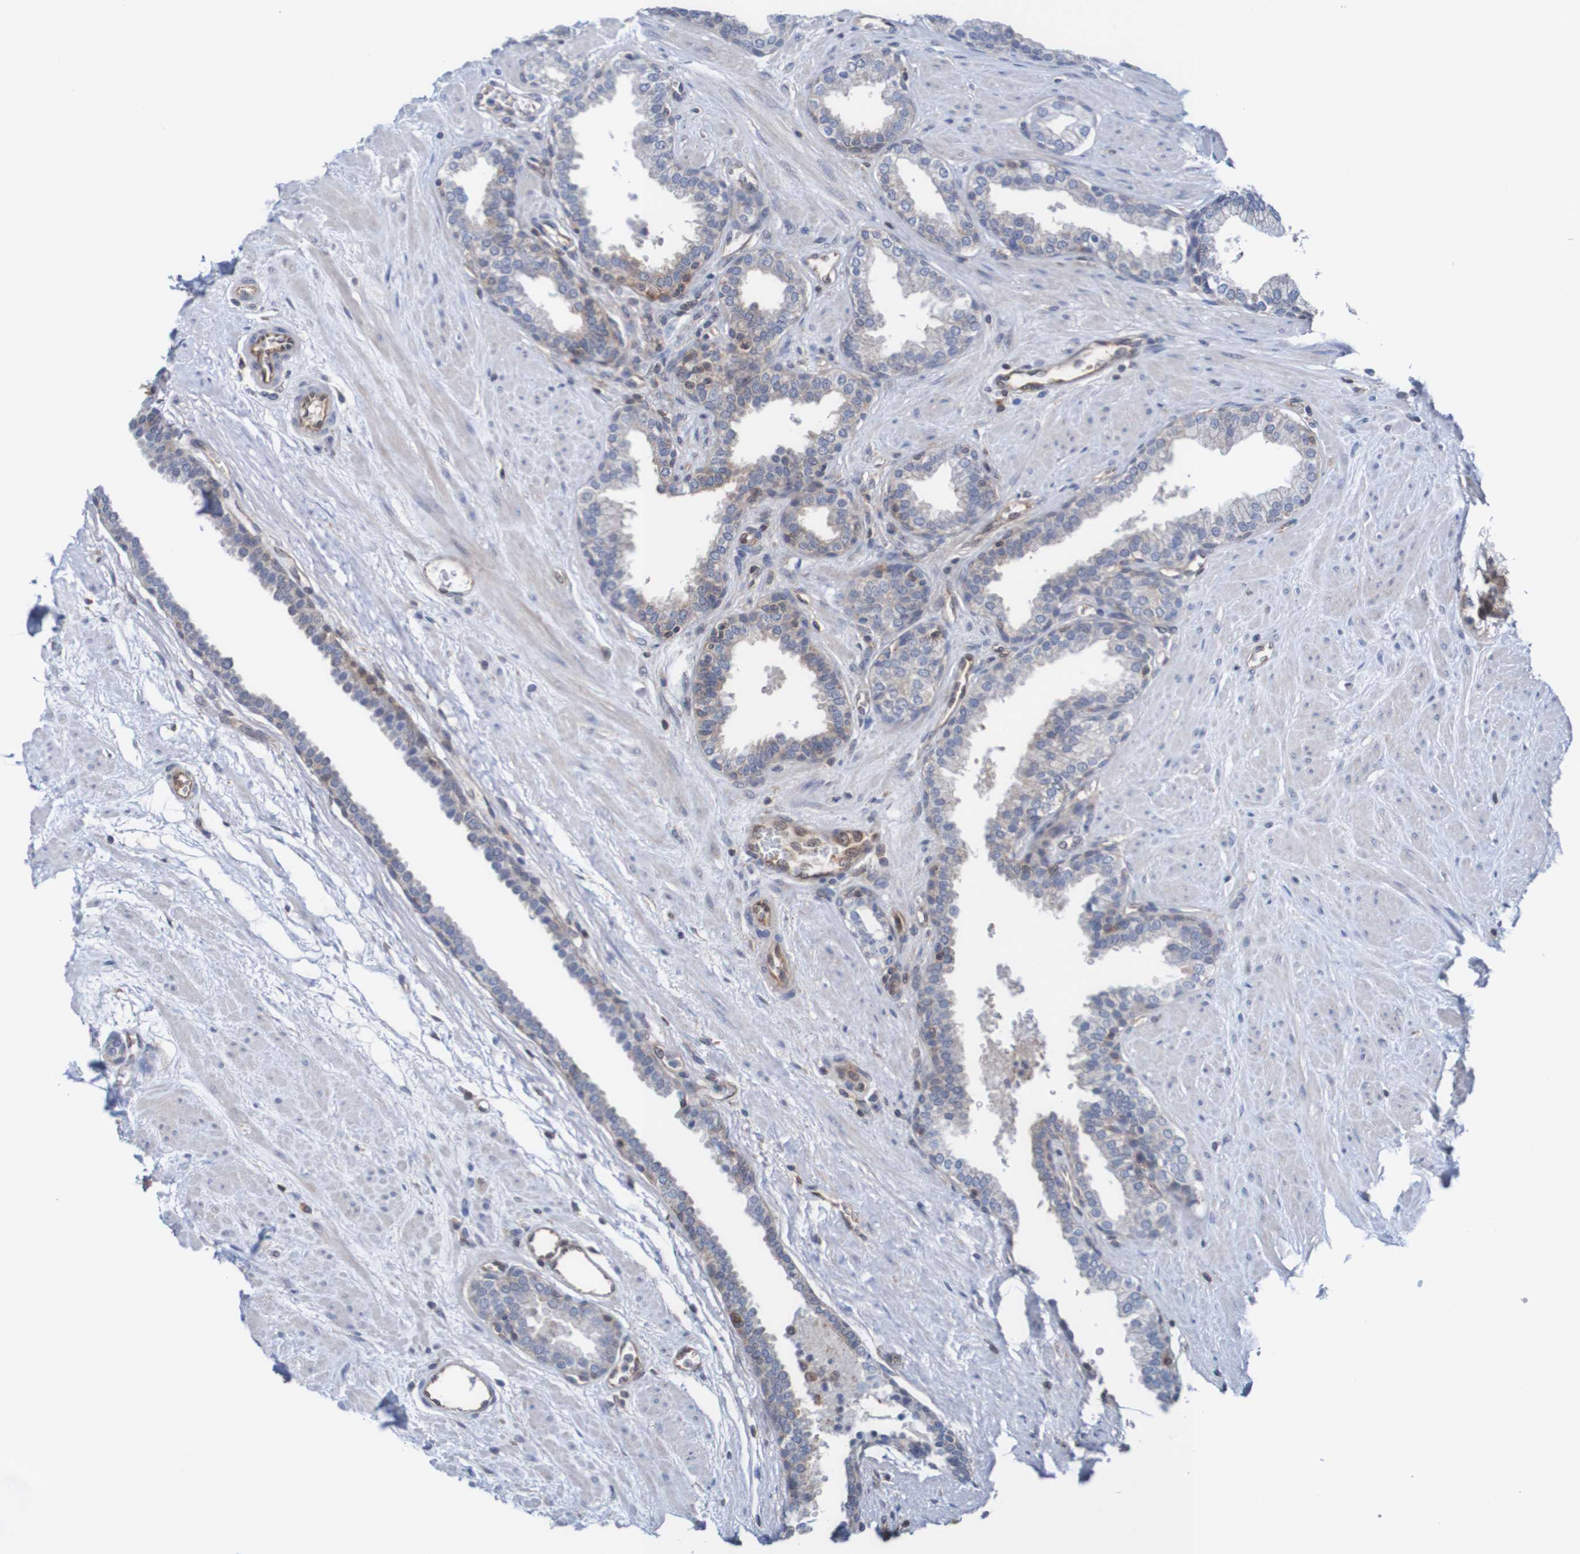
{"staining": {"intensity": "moderate", "quantity": "<25%", "location": "cytoplasmic/membranous"}, "tissue": "prostate", "cell_type": "Glandular cells", "image_type": "normal", "snomed": [{"axis": "morphology", "description": "Normal tissue, NOS"}, {"axis": "topography", "description": "Prostate"}], "caption": "IHC staining of unremarkable prostate, which demonstrates low levels of moderate cytoplasmic/membranous staining in about <25% of glandular cells indicating moderate cytoplasmic/membranous protein staining. The staining was performed using DAB (3,3'-diaminobenzidine) (brown) for protein detection and nuclei were counterstained in hematoxylin (blue).", "gene": "RIGI", "patient": {"sex": "male", "age": 51}}